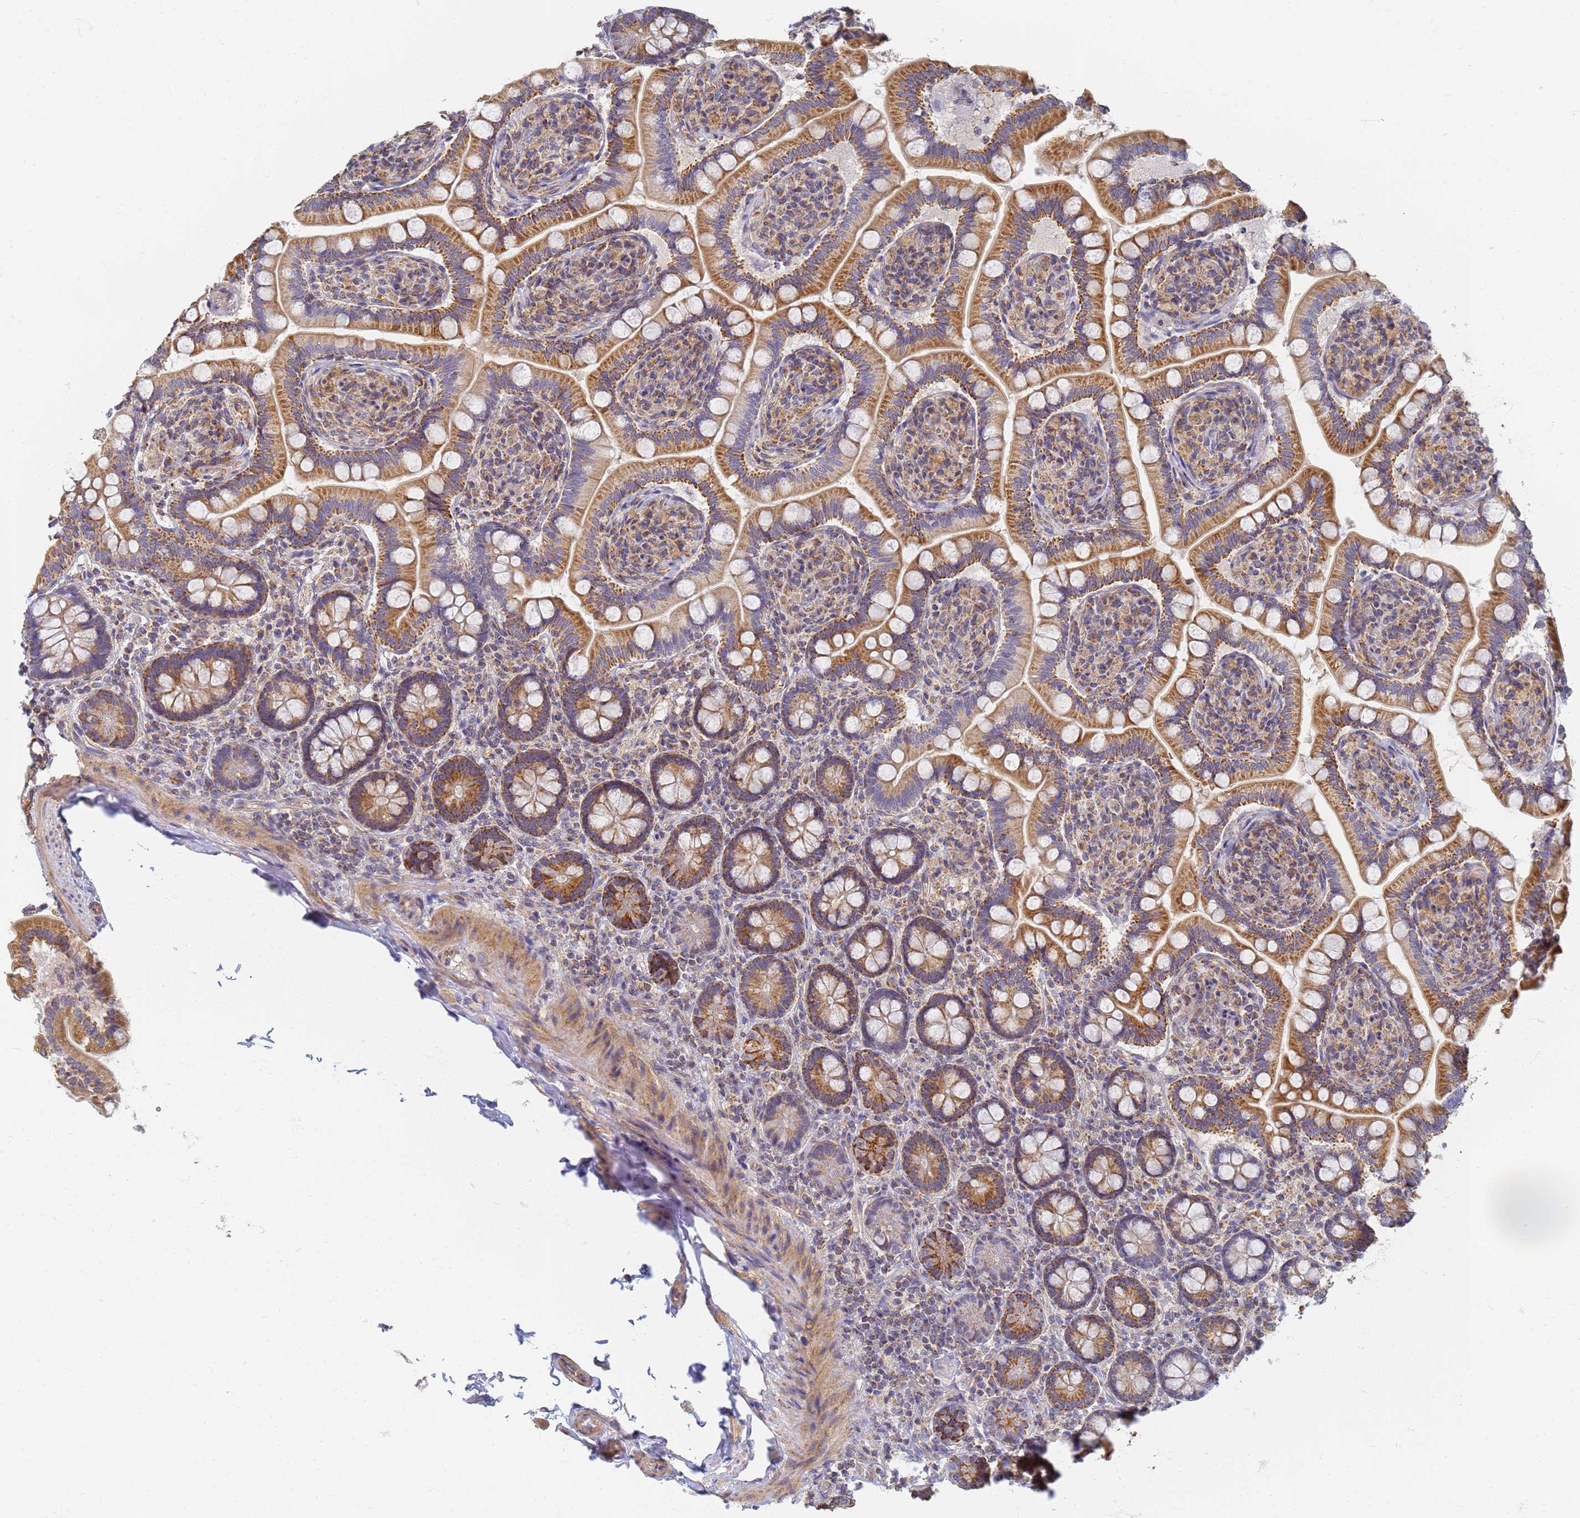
{"staining": {"intensity": "moderate", "quantity": ">75%", "location": "cytoplasmic/membranous"}, "tissue": "small intestine", "cell_type": "Glandular cells", "image_type": "normal", "snomed": [{"axis": "morphology", "description": "Normal tissue, NOS"}, {"axis": "topography", "description": "Small intestine"}], "caption": "Glandular cells exhibit medium levels of moderate cytoplasmic/membranous staining in about >75% of cells in unremarkable human small intestine. The staining is performed using DAB brown chromogen to label protein expression. The nuclei are counter-stained blue using hematoxylin.", "gene": "UTP23", "patient": {"sex": "female", "age": 64}}